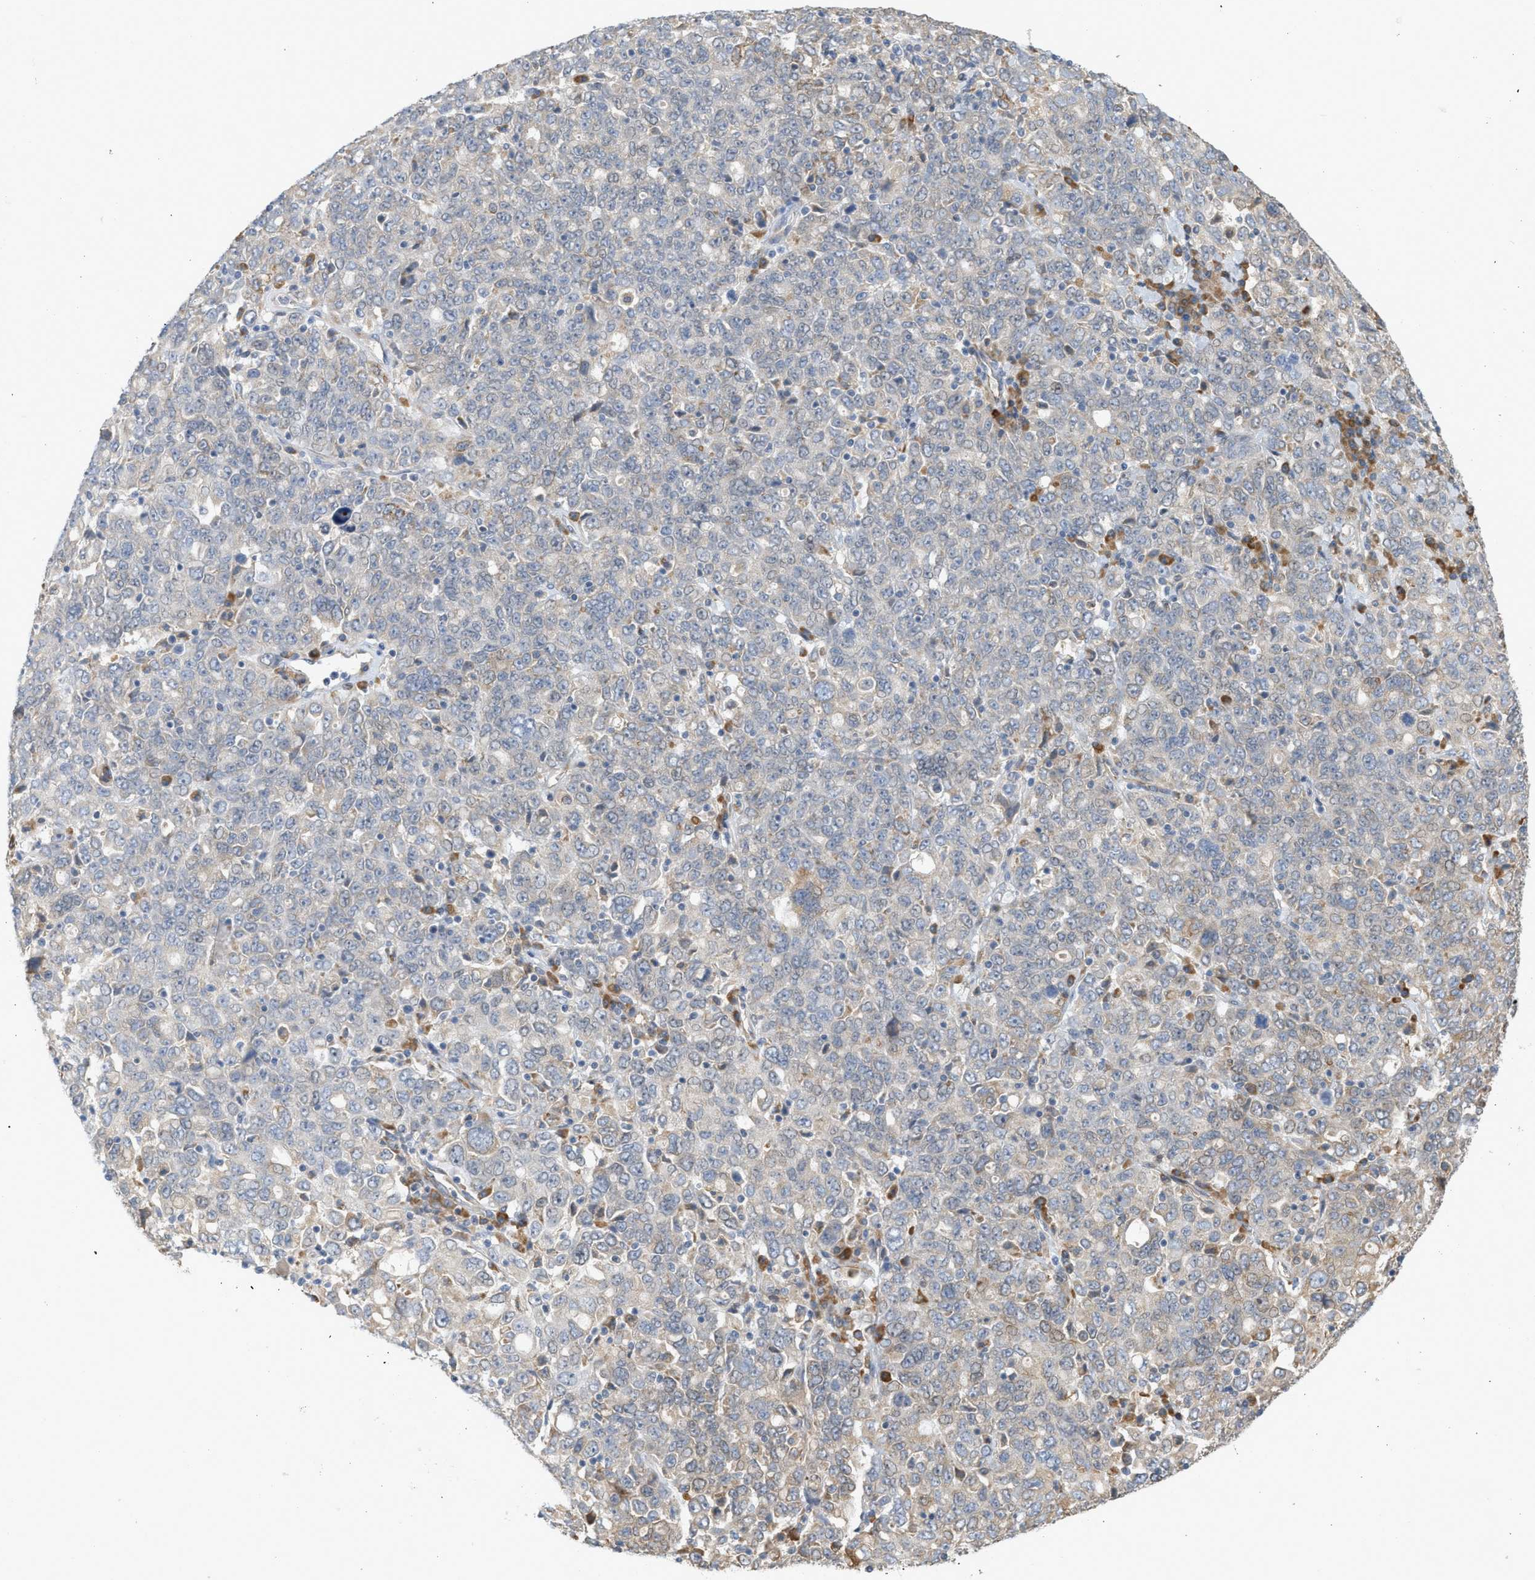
{"staining": {"intensity": "weak", "quantity": "<25%", "location": "cytoplasmic/membranous"}, "tissue": "ovarian cancer", "cell_type": "Tumor cells", "image_type": "cancer", "snomed": [{"axis": "morphology", "description": "Carcinoma, endometroid"}, {"axis": "topography", "description": "Ovary"}], "caption": "The image reveals no significant positivity in tumor cells of endometroid carcinoma (ovarian). Brightfield microscopy of immunohistochemistry (IHC) stained with DAB (brown) and hematoxylin (blue), captured at high magnification.", "gene": "SVOP", "patient": {"sex": "female", "age": 62}}